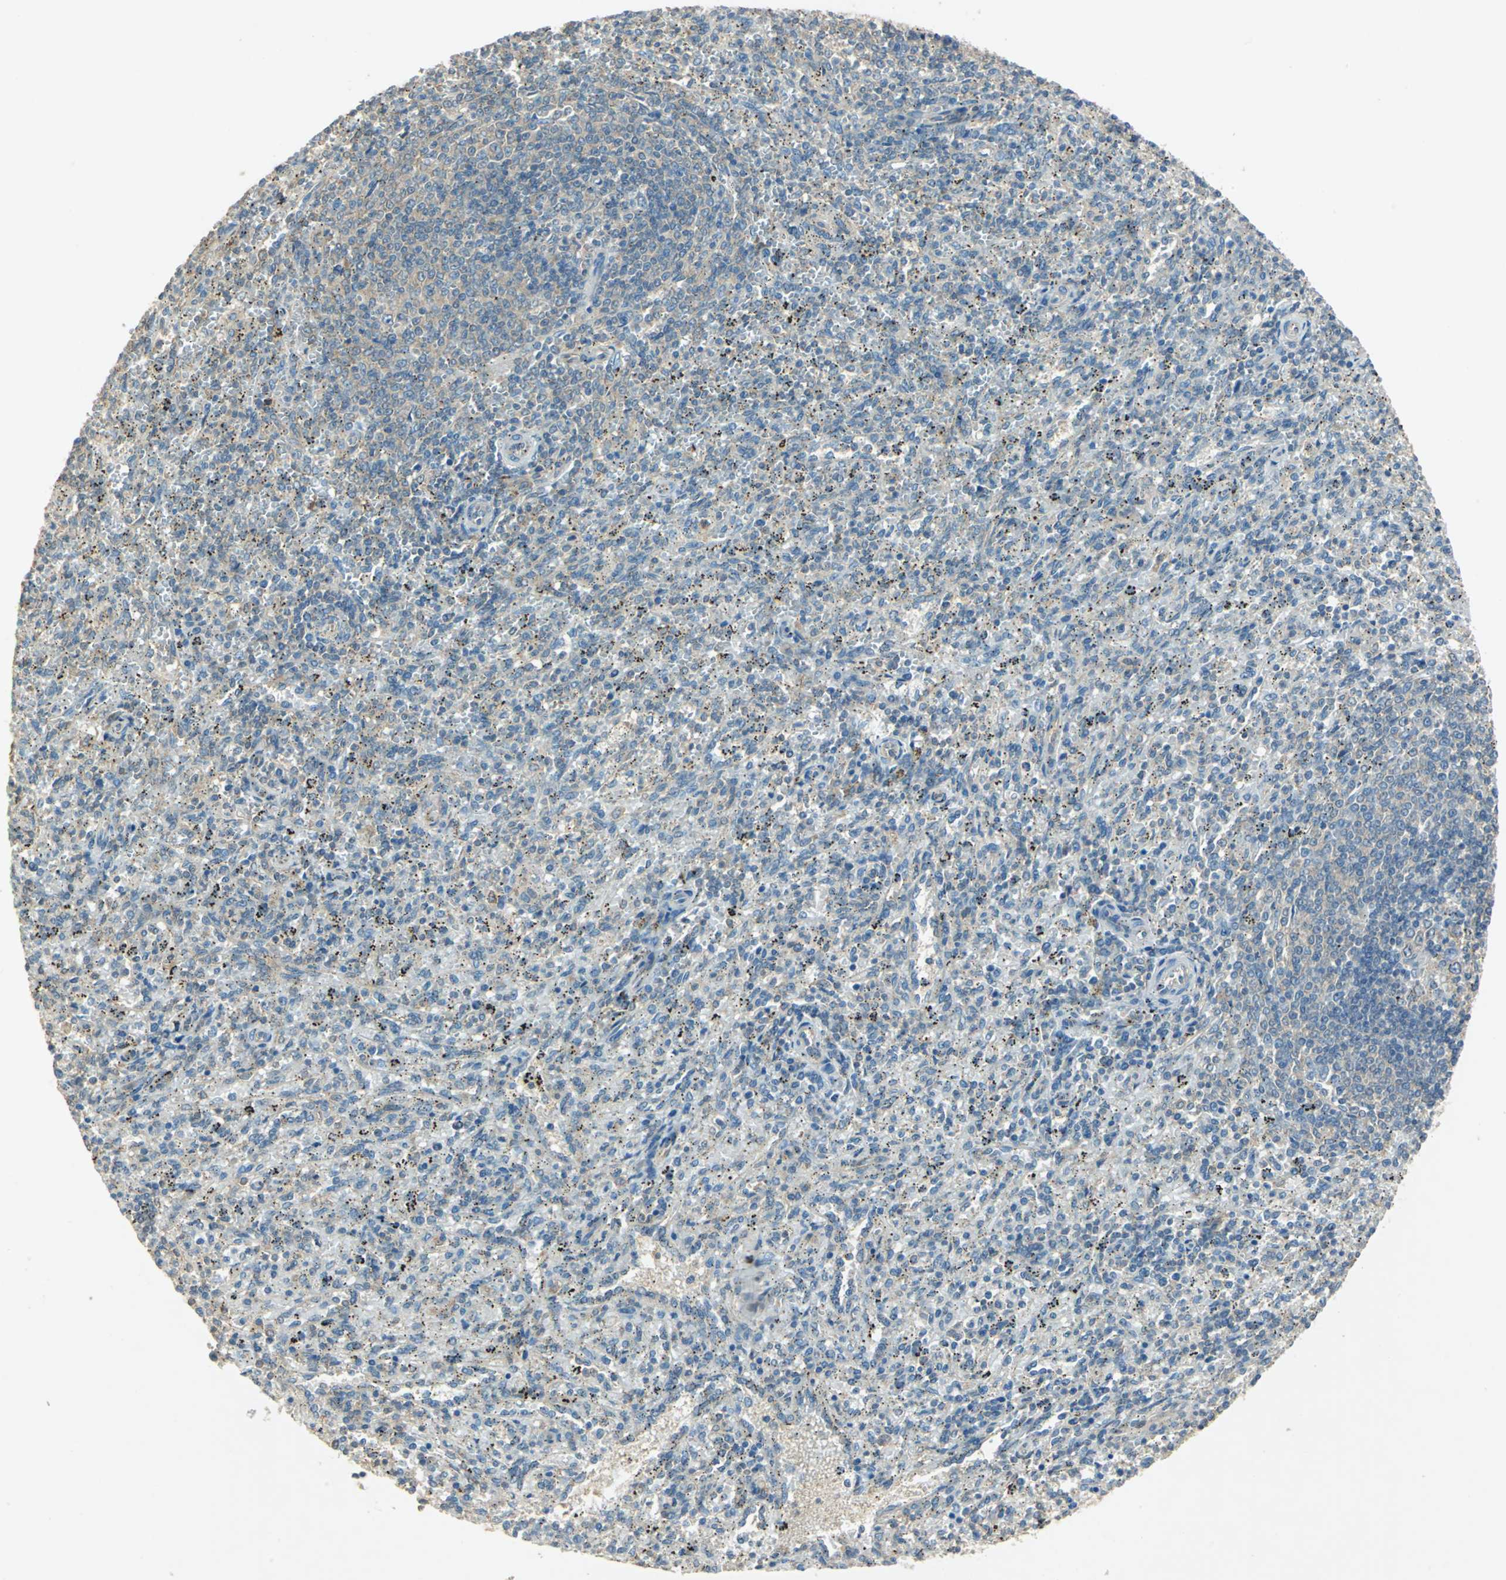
{"staining": {"intensity": "weak", "quantity": "25%-75%", "location": "cytoplasmic/membranous"}, "tissue": "spleen", "cell_type": "Cells in red pulp", "image_type": "normal", "snomed": [{"axis": "morphology", "description": "Normal tissue, NOS"}, {"axis": "topography", "description": "Spleen"}], "caption": "Immunohistochemistry (IHC) micrograph of benign spleen stained for a protein (brown), which reveals low levels of weak cytoplasmic/membranous positivity in about 25%-75% of cells in red pulp.", "gene": "SHC2", "patient": {"sex": "female", "age": 10}}